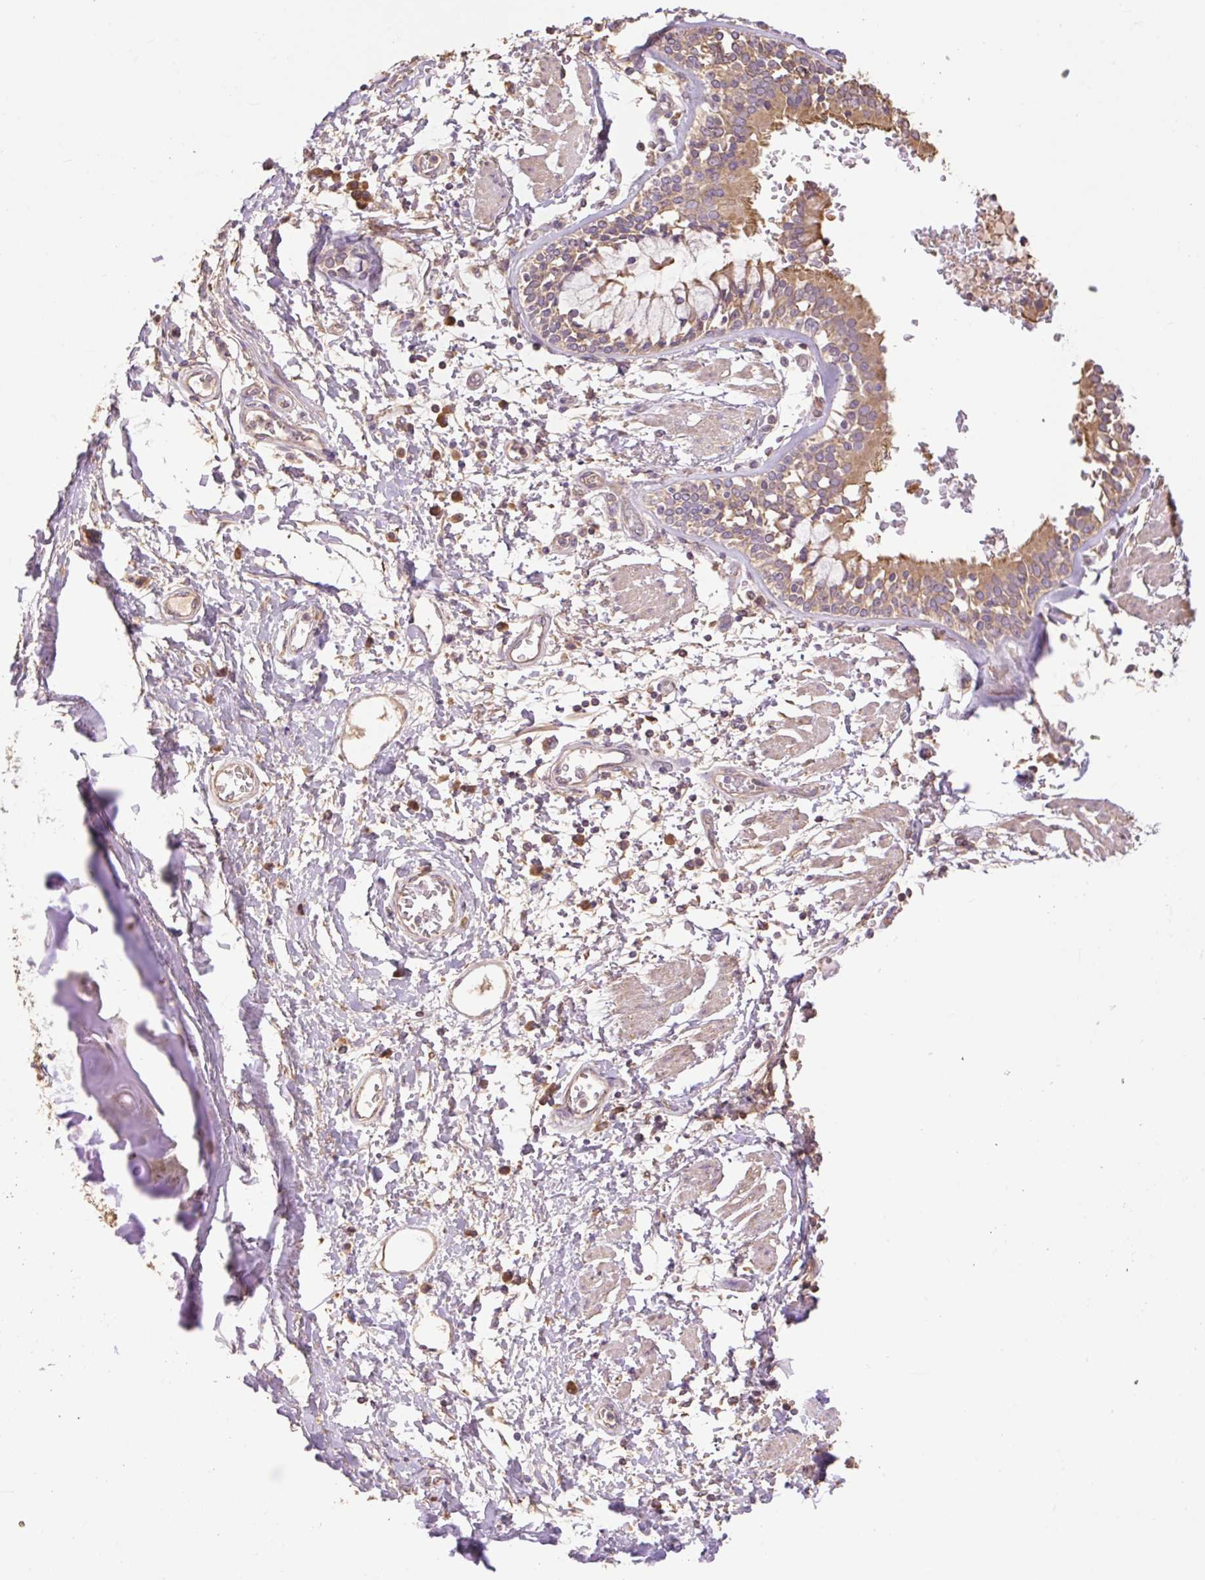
{"staining": {"intensity": "negative", "quantity": "none", "location": "none"}, "tissue": "adipose tissue", "cell_type": "Adipocytes", "image_type": "normal", "snomed": [{"axis": "morphology", "description": "Normal tissue, NOS"}, {"axis": "morphology", "description": "Degeneration, NOS"}, {"axis": "topography", "description": "Cartilage tissue"}, {"axis": "topography", "description": "Lung"}], "caption": "DAB (3,3'-diaminobenzidine) immunohistochemical staining of unremarkable adipose tissue displays no significant staining in adipocytes. (Brightfield microscopy of DAB (3,3'-diaminobenzidine) immunohistochemistry at high magnification).", "gene": "DESI1", "patient": {"sex": "female", "age": 61}}